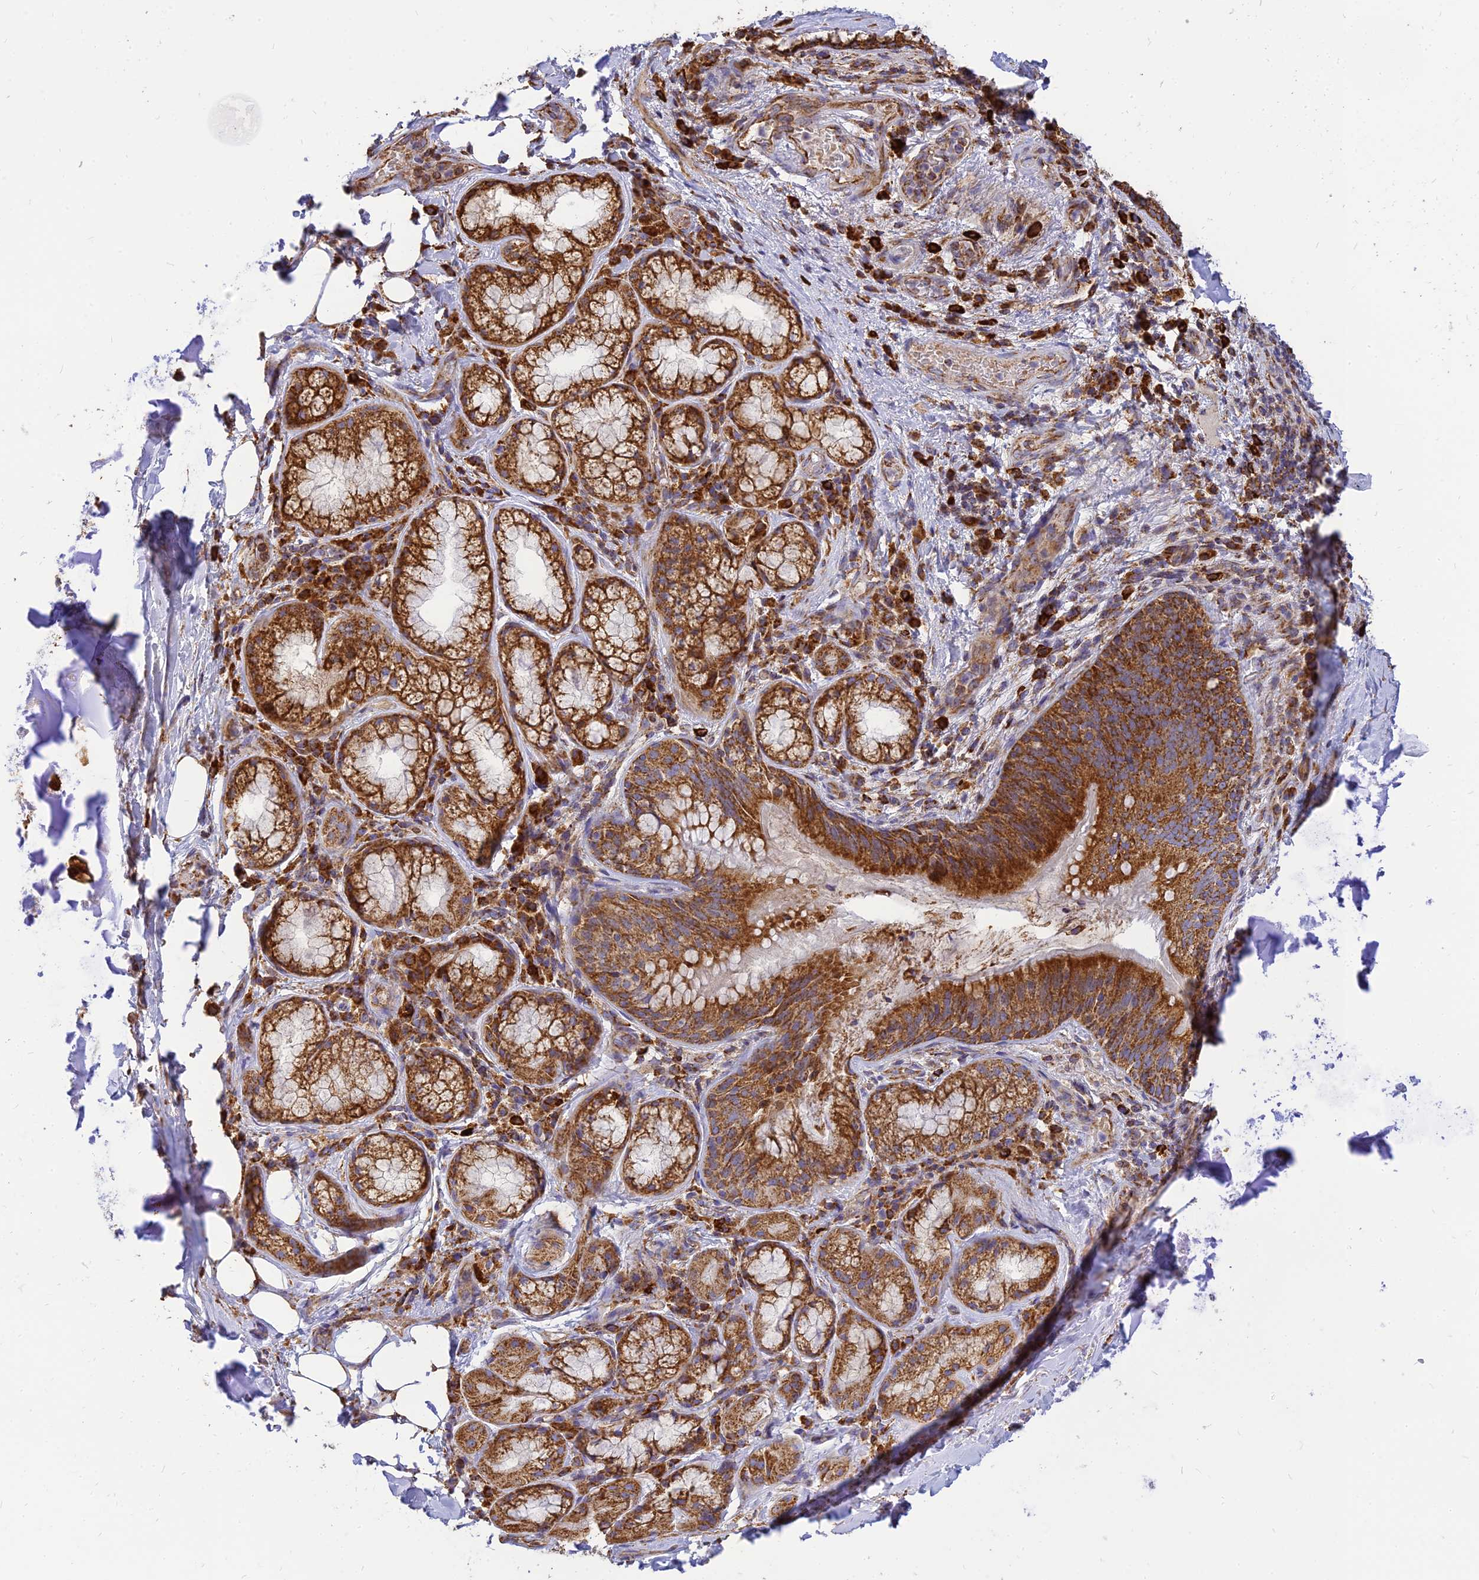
{"staining": {"intensity": "strong", "quantity": "<25%", "location": "cytoplasmic/membranous"}, "tissue": "adipose tissue", "cell_type": "Adipocytes", "image_type": "normal", "snomed": [{"axis": "morphology", "description": "Normal tissue, NOS"}, {"axis": "topography", "description": "Lymph node"}, {"axis": "topography", "description": "Cartilage tissue"}, {"axis": "topography", "description": "Bronchus"}], "caption": "High-power microscopy captured an IHC histopathology image of benign adipose tissue, revealing strong cytoplasmic/membranous positivity in approximately <25% of adipocytes.", "gene": "THUMPD2", "patient": {"sex": "male", "age": 63}}